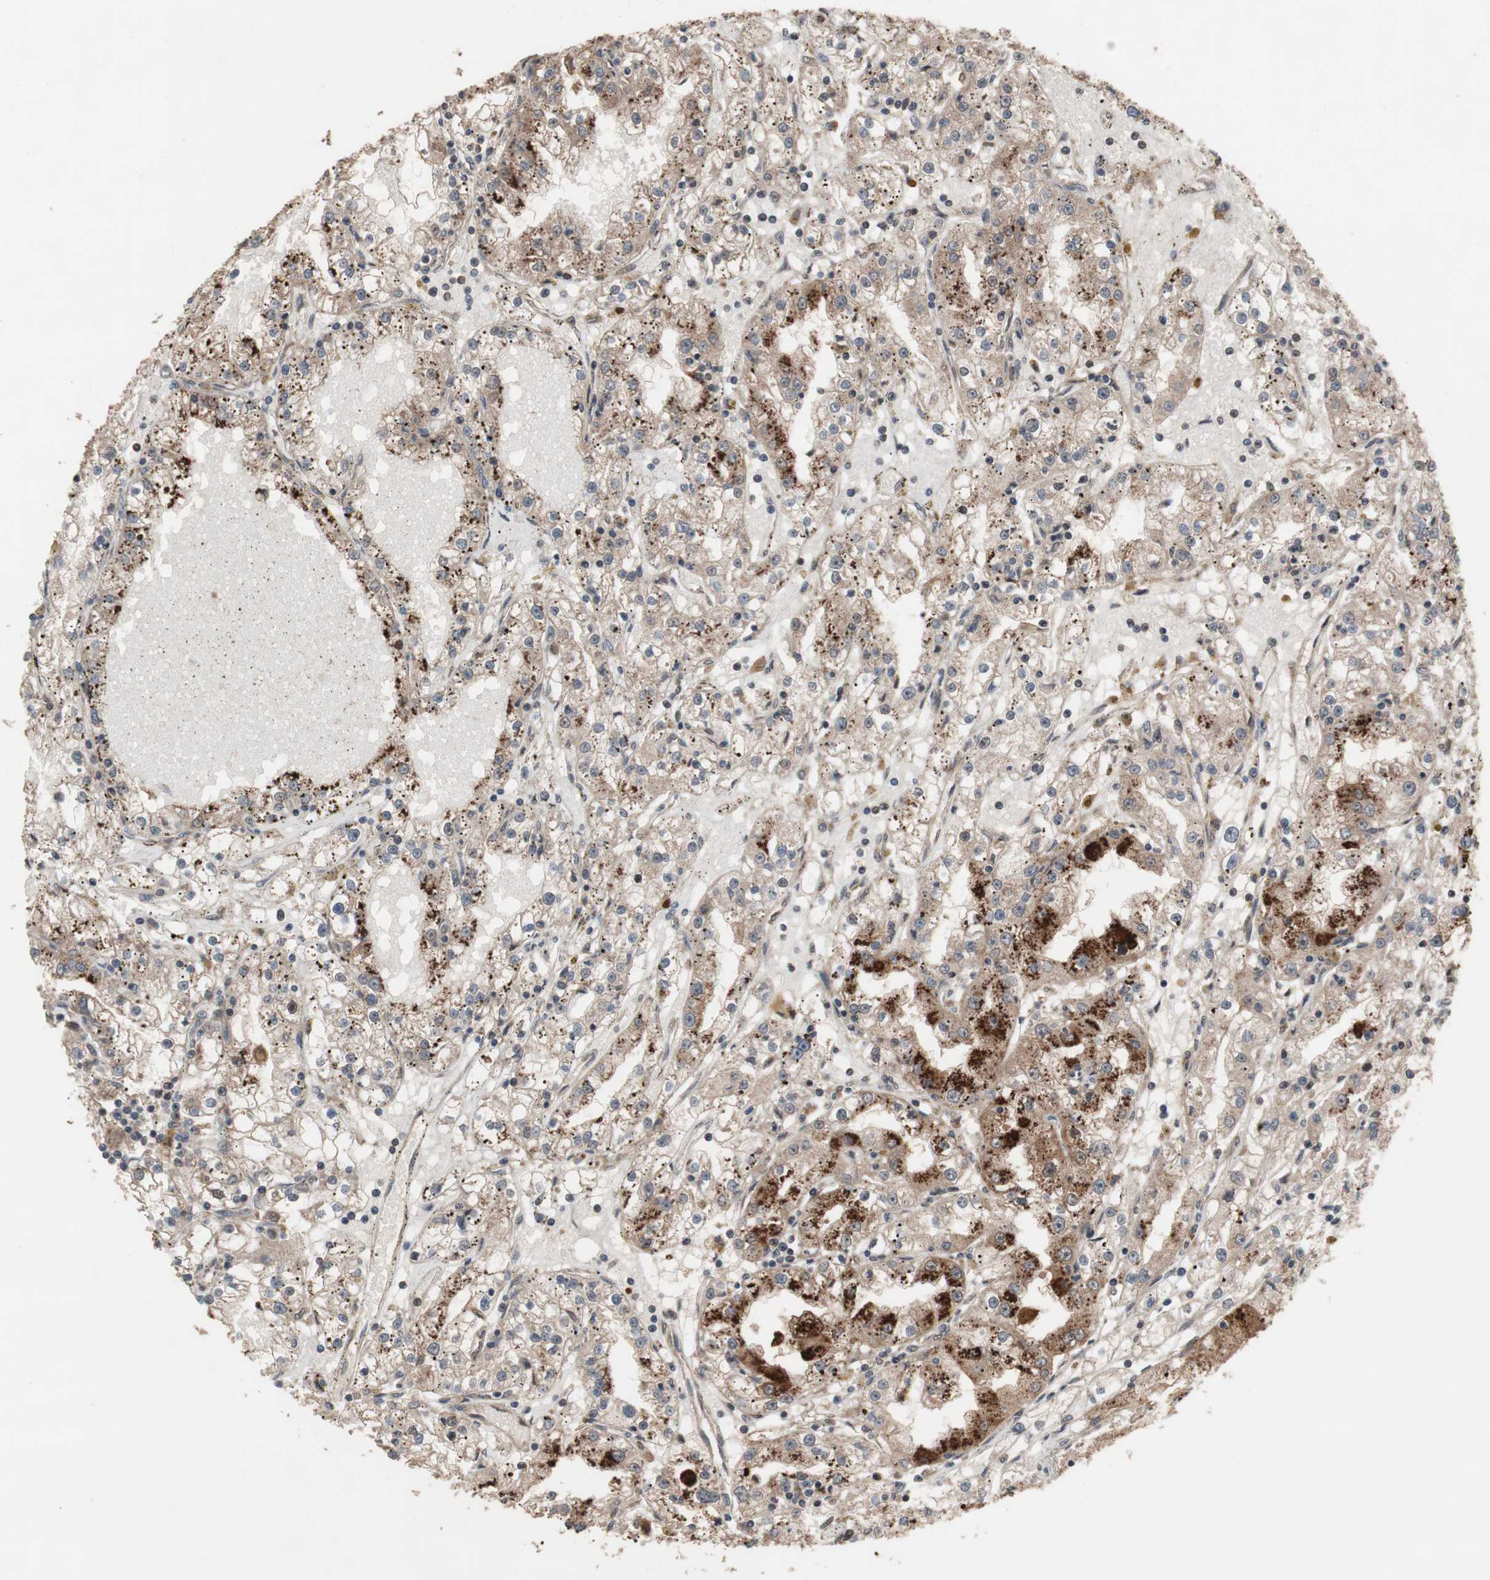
{"staining": {"intensity": "weak", "quantity": ">75%", "location": "cytoplasmic/membranous"}, "tissue": "renal cancer", "cell_type": "Tumor cells", "image_type": "cancer", "snomed": [{"axis": "morphology", "description": "Adenocarcinoma, NOS"}, {"axis": "topography", "description": "Kidney"}], "caption": "About >75% of tumor cells in human renal cancer (adenocarcinoma) reveal weak cytoplasmic/membranous protein expression as visualized by brown immunohistochemical staining.", "gene": "KANSL1", "patient": {"sex": "male", "age": 56}}